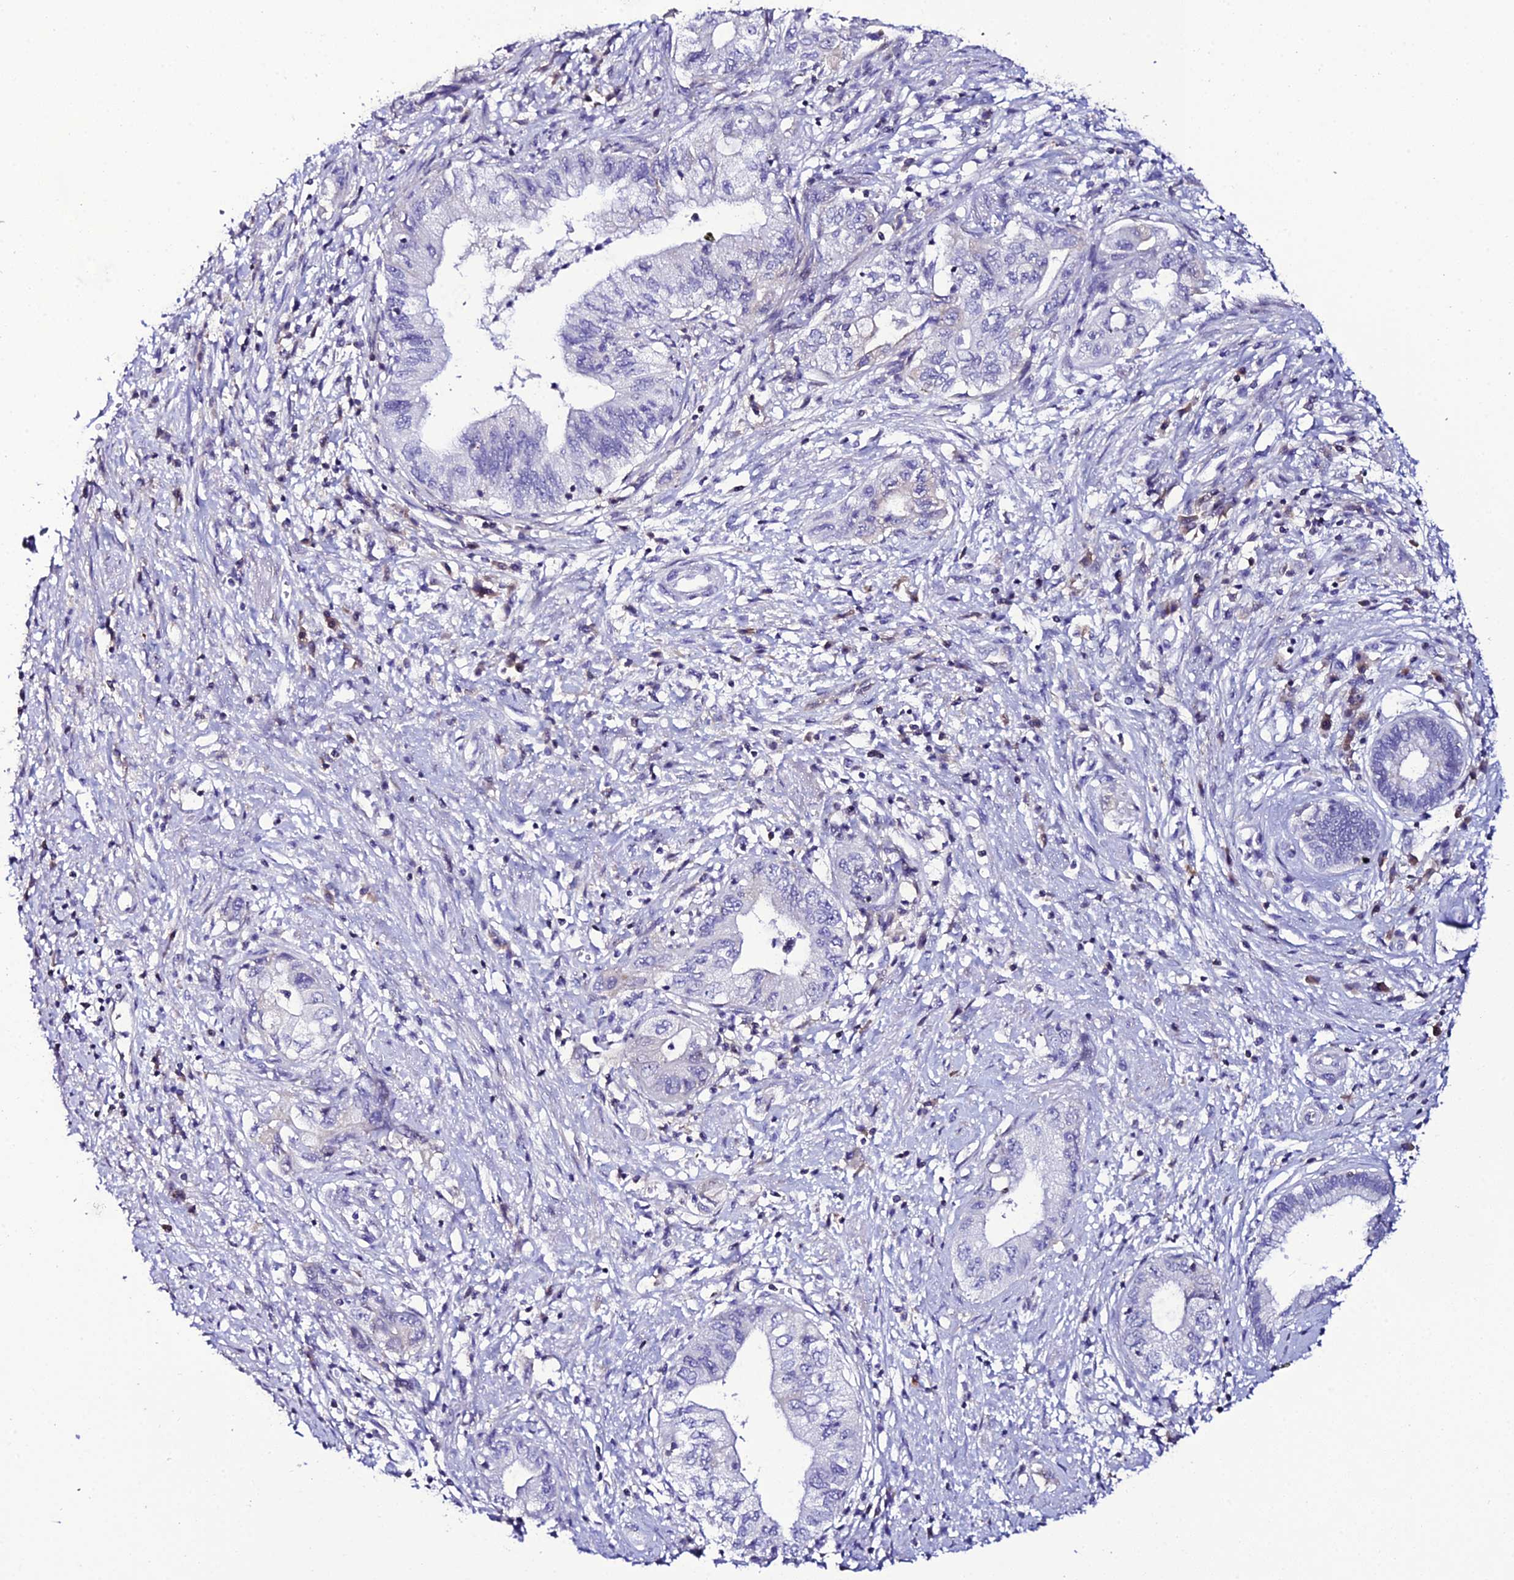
{"staining": {"intensity": "negative", "quantity": "none", "location": "none"}, "tissue": "pancreatic cancer", "cell_type": "Tumor cells", "image_type": "cancer", "snomed": [{"axis": "morphology", "description": "Adenocarcinoma, NOS"}, {"axis": "topography", "description": "Pancreas"}], "caption": "Tumor cells show no significant staining in adenocarcinoma (pancreatic).", "gene": "DEFB132", "patient": {"sex": "female", "age": 73}}